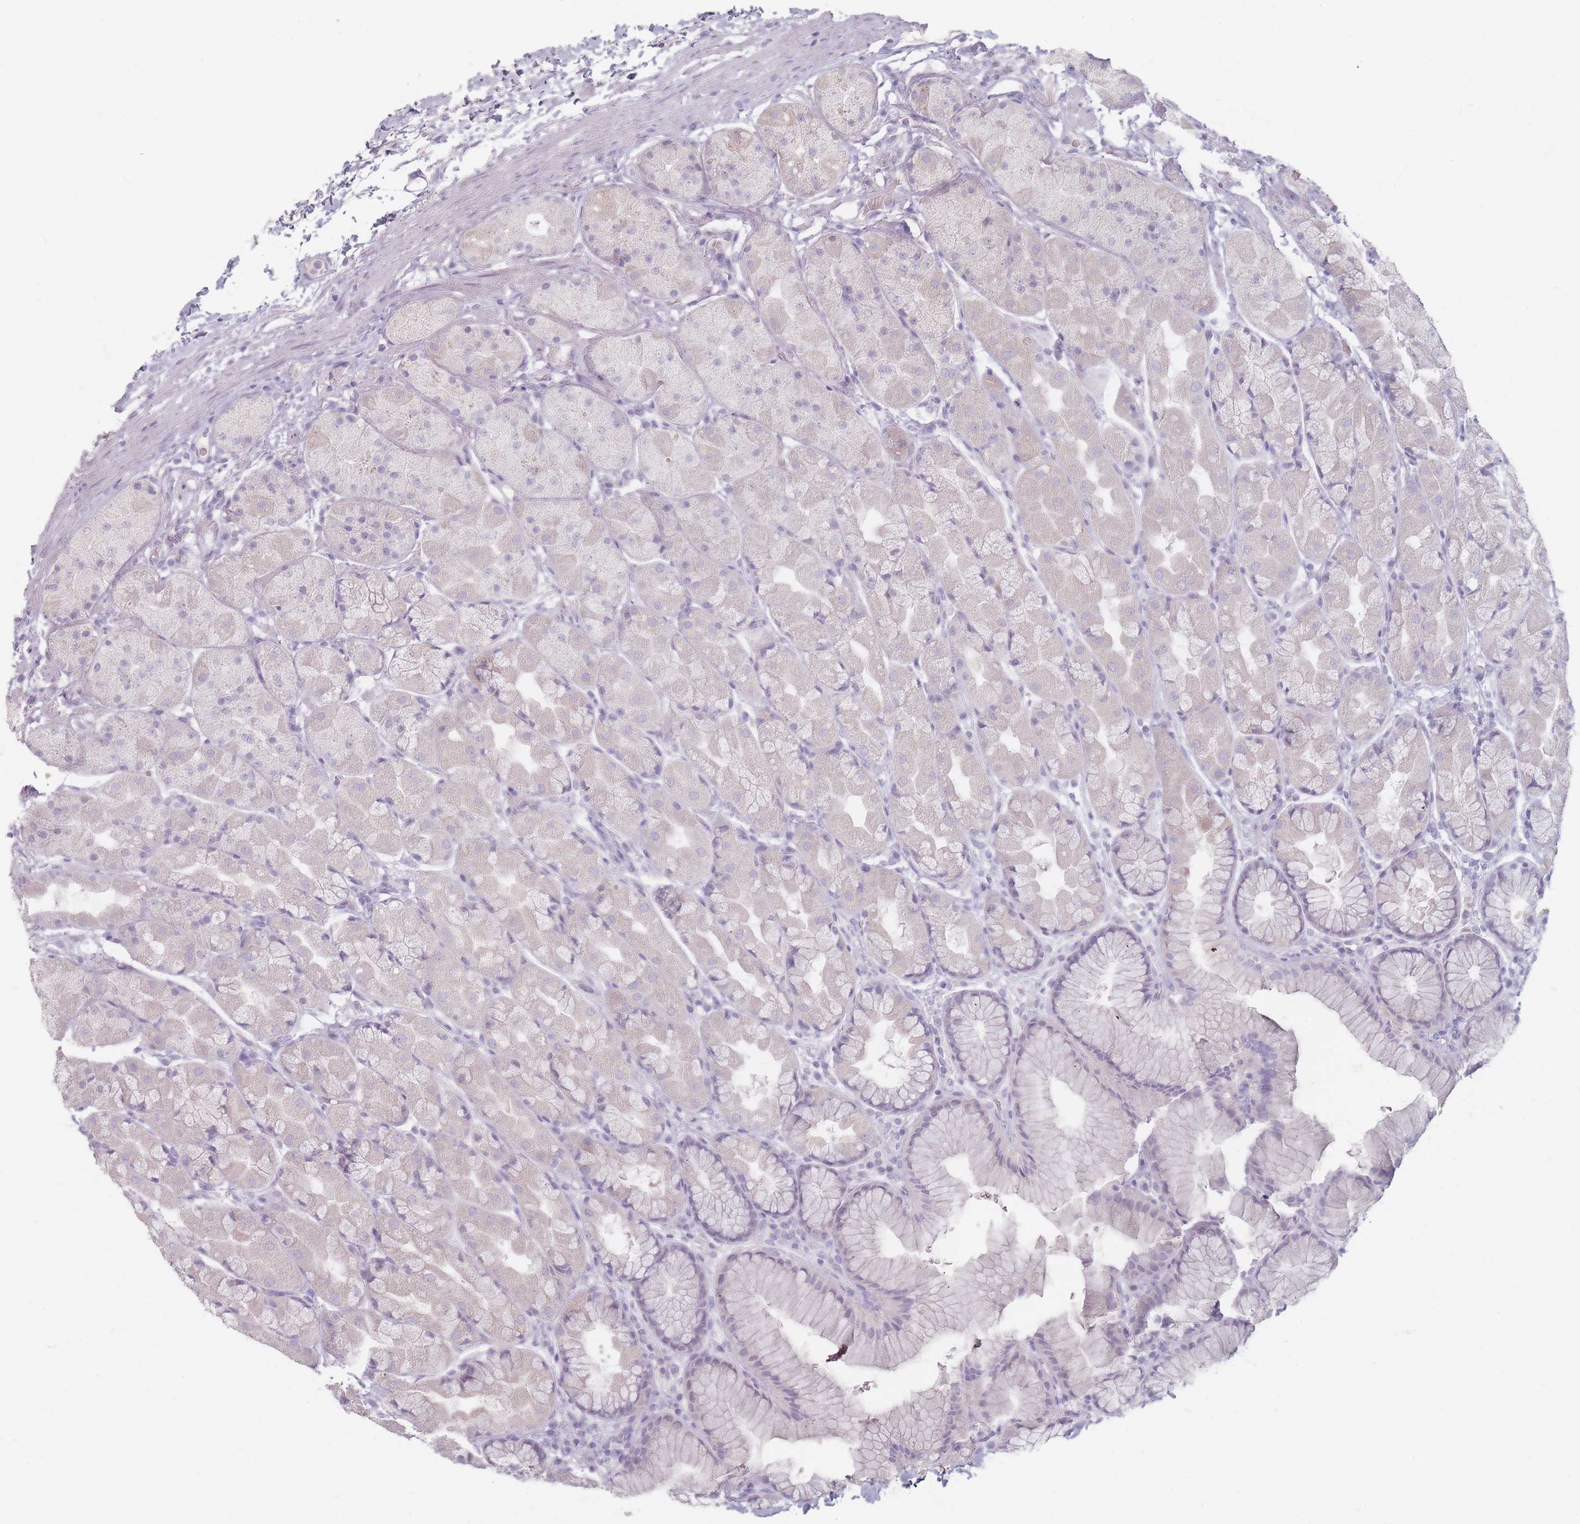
{"staining": {"intensity": "negative", "quantity": "none", "location": "none"}, "tissue": "stomach", "cell_type": "Glandular cells", "image_type": "normal", "snomed": [{"axis": "morphology", "description": "Normal tissue, NOS"}, {"axis": "topography", "description": "Stomach"}], "caption": "The micrograph displays no staining of glandular cells in benign stomach. The staining is performed using DAB brown chromogen with nuclei counter-stained in using hematoxylin.", "gene": "HELZ2", "patient": {"sex": "male", "age": 57}}